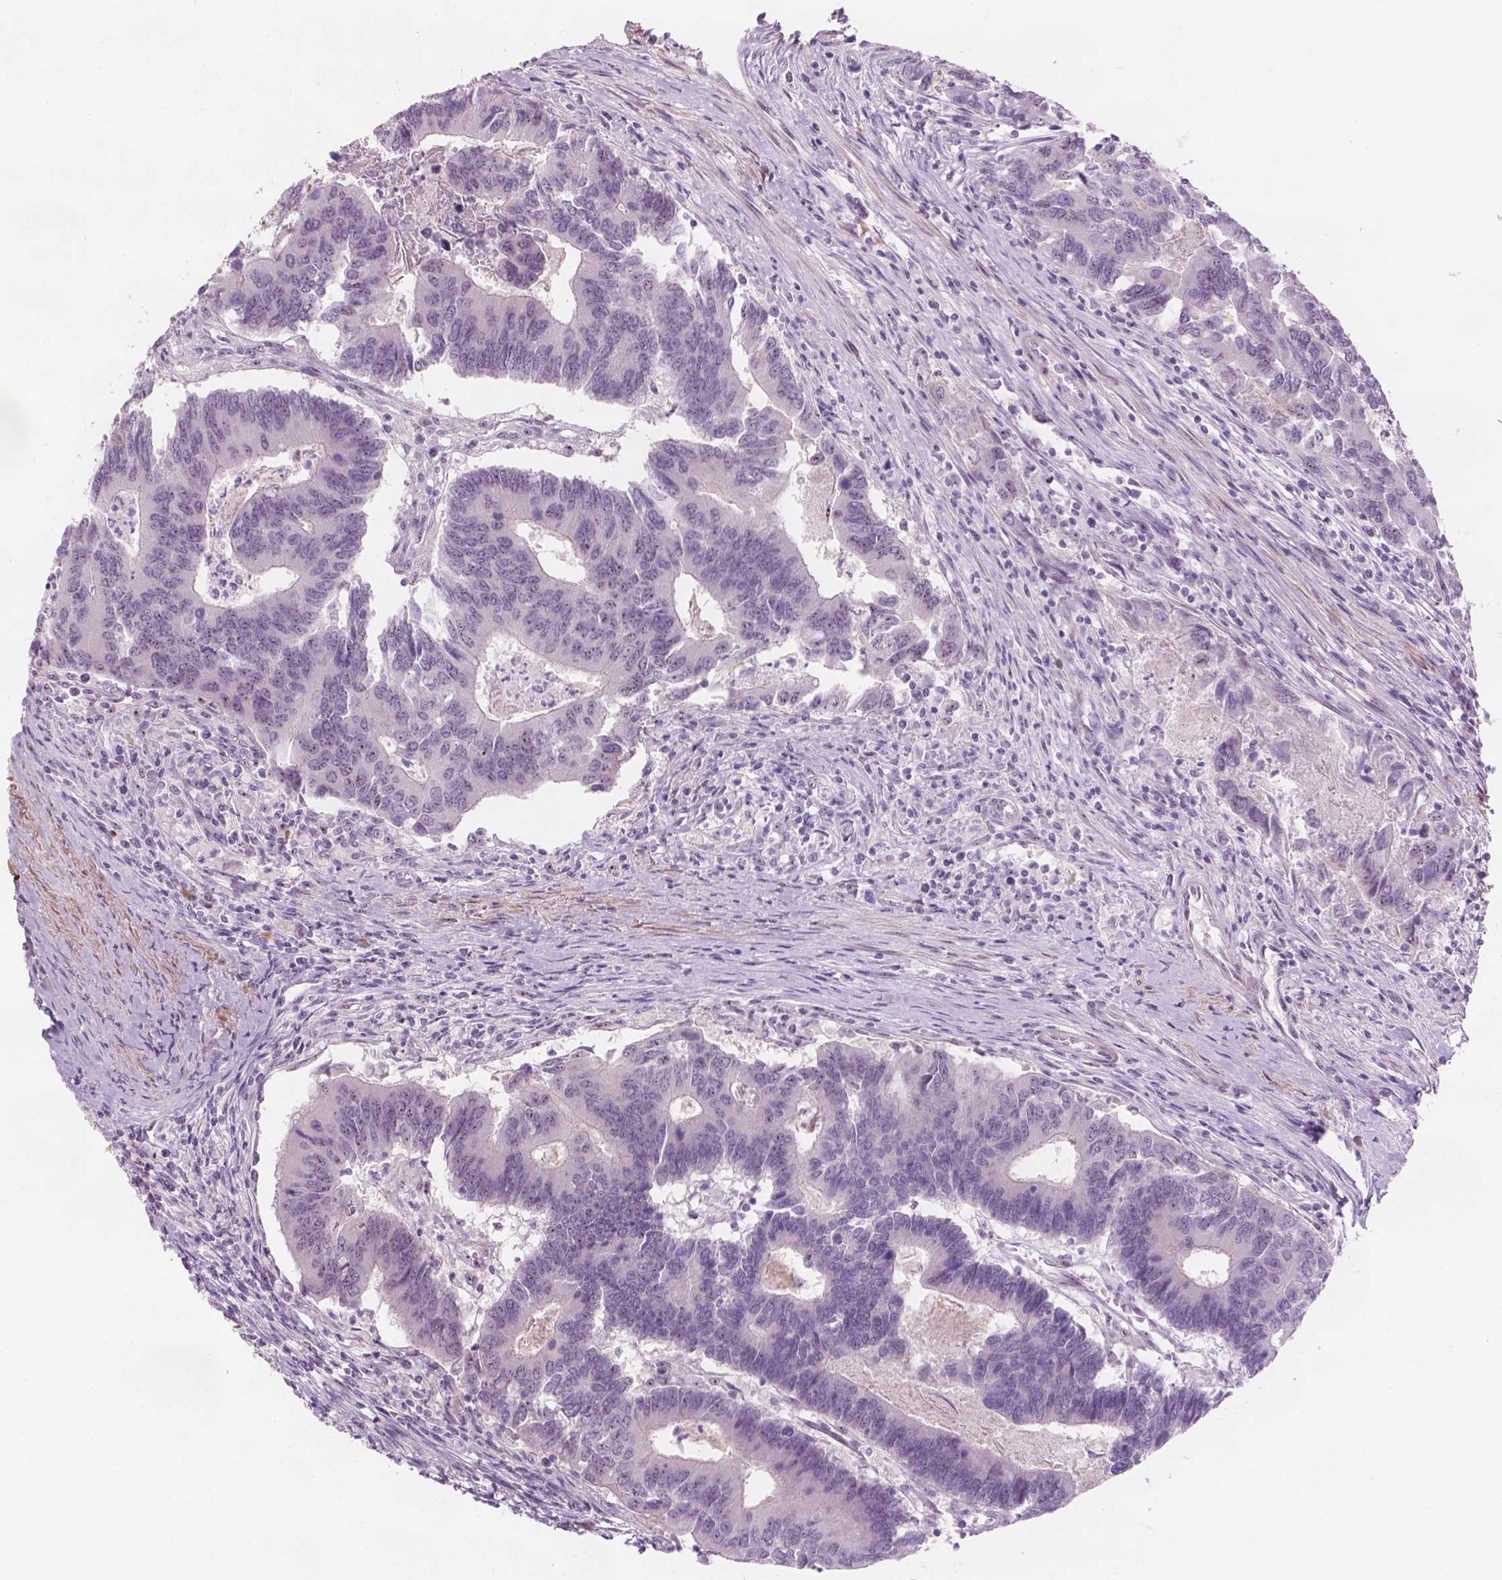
{"staining": {"intensity": "negative", "quantity": "none", "location": "none"}, "tissue": "colorectal cancer", "cell_type": "Tumor cells", "image_type": "cancer", "snomed": [{"axis": "morphology", "description": "Adenocarcinoma, NOS"}, {"axis": "topography", "description": "Colon"}], "caption": "Tumor cells show no significant positivity in adenocarcinoma (colorectal).", "gene": "ZNF853", "patient": {"sex": "female", "age": 67}}